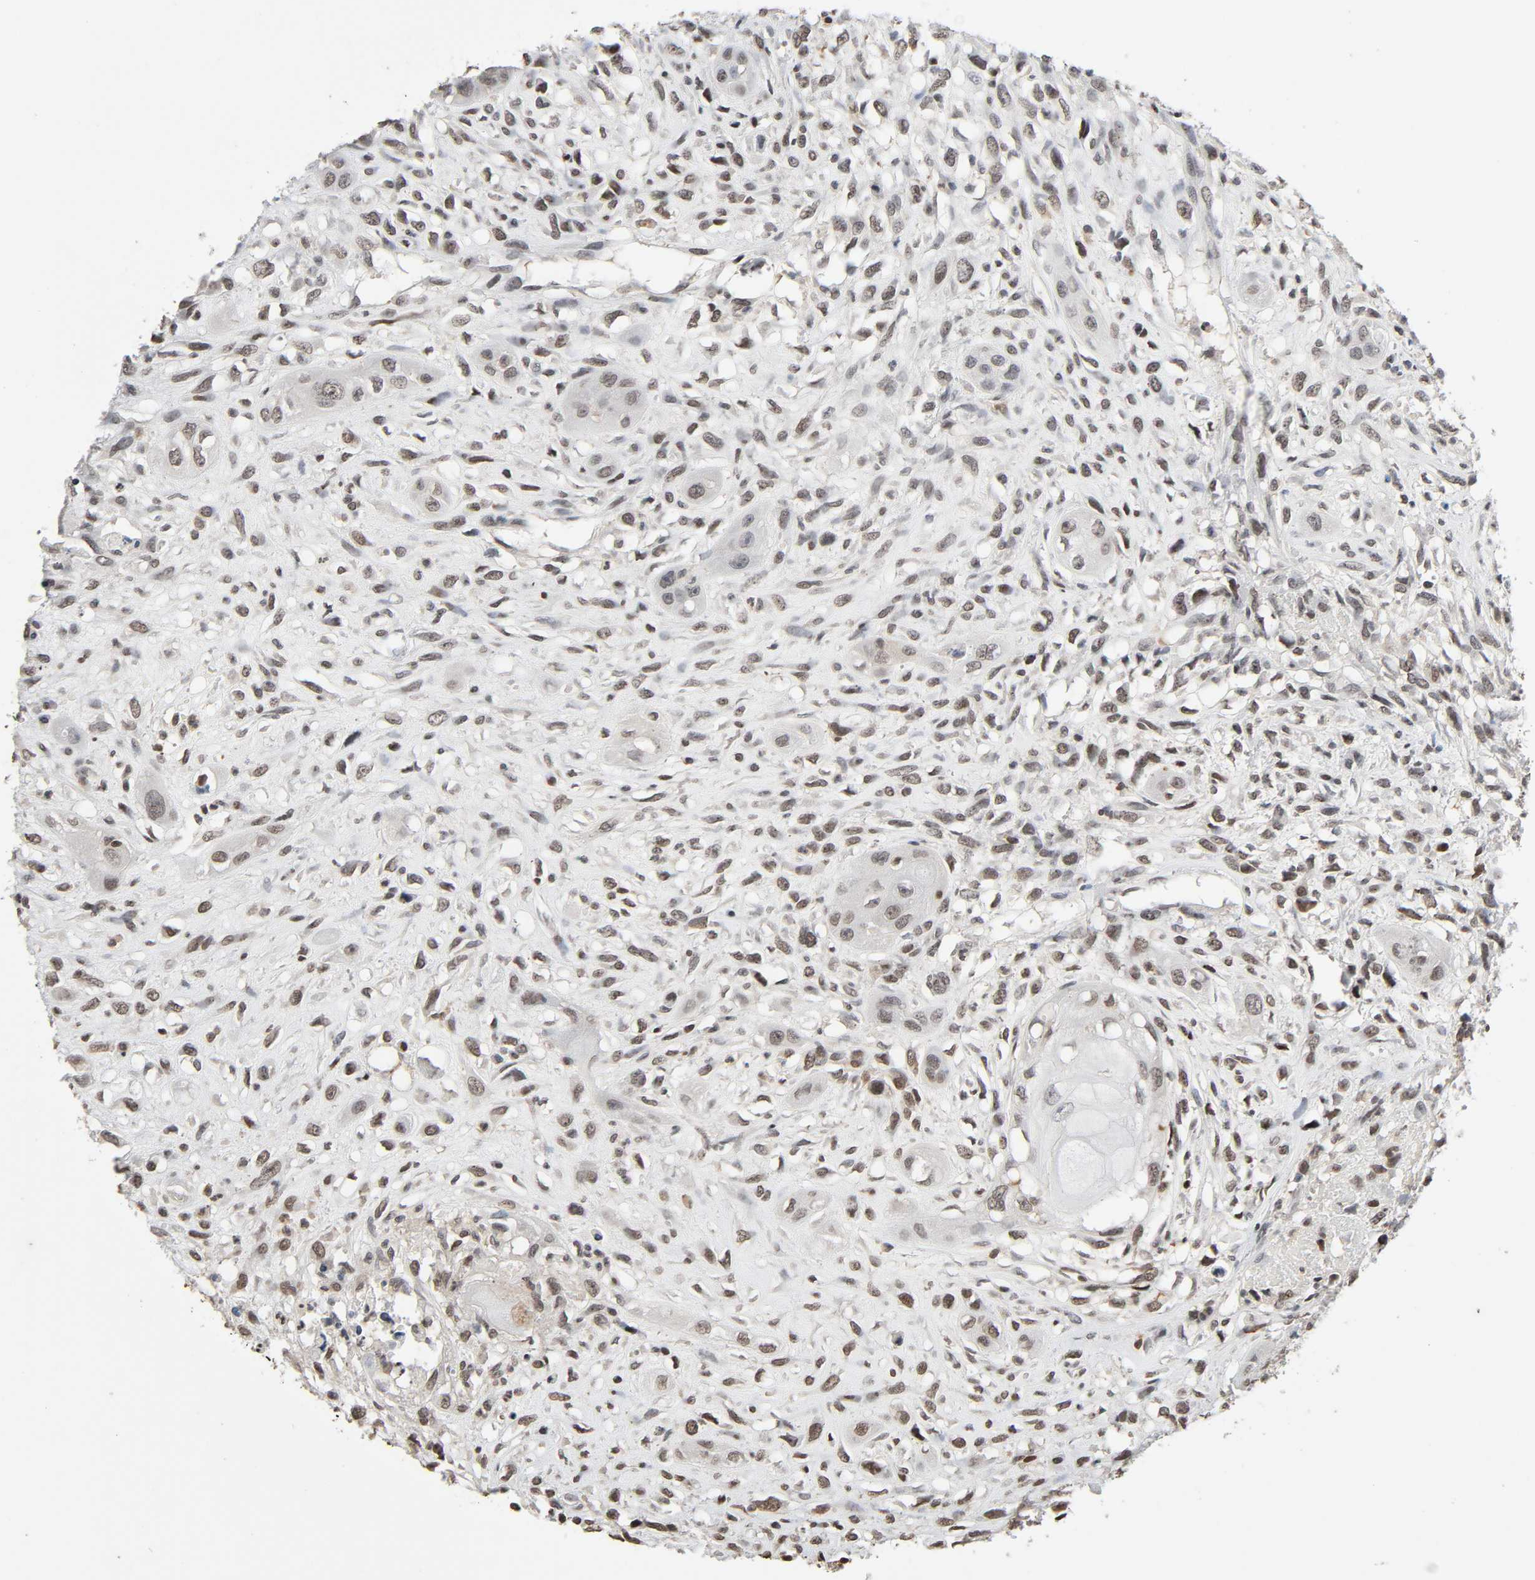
{"staining": {"intensity": "weak", "quantity": "<25%", "location": "nuclear"}, "tissue": "head and neck cancer", "cell_type": "Tumor cells", "image_type": "cancer", "snomed": [{"axis": "morphology", "description": "Necrosis, NOS"}, {"axis": "morphology", "description": "Neoplasm, malignant, NOS"}, {"axis": "topography", "description": "Salivary gland"}, {"axis": "topography", "description": "Head-Neck"}], "caption": "The IHC image has no significant staining in tumor cells of neoplasm (malignant) (head and neck) tissue.", "gene": "STK4", "patient": {"sex": "male", "age": 43}}